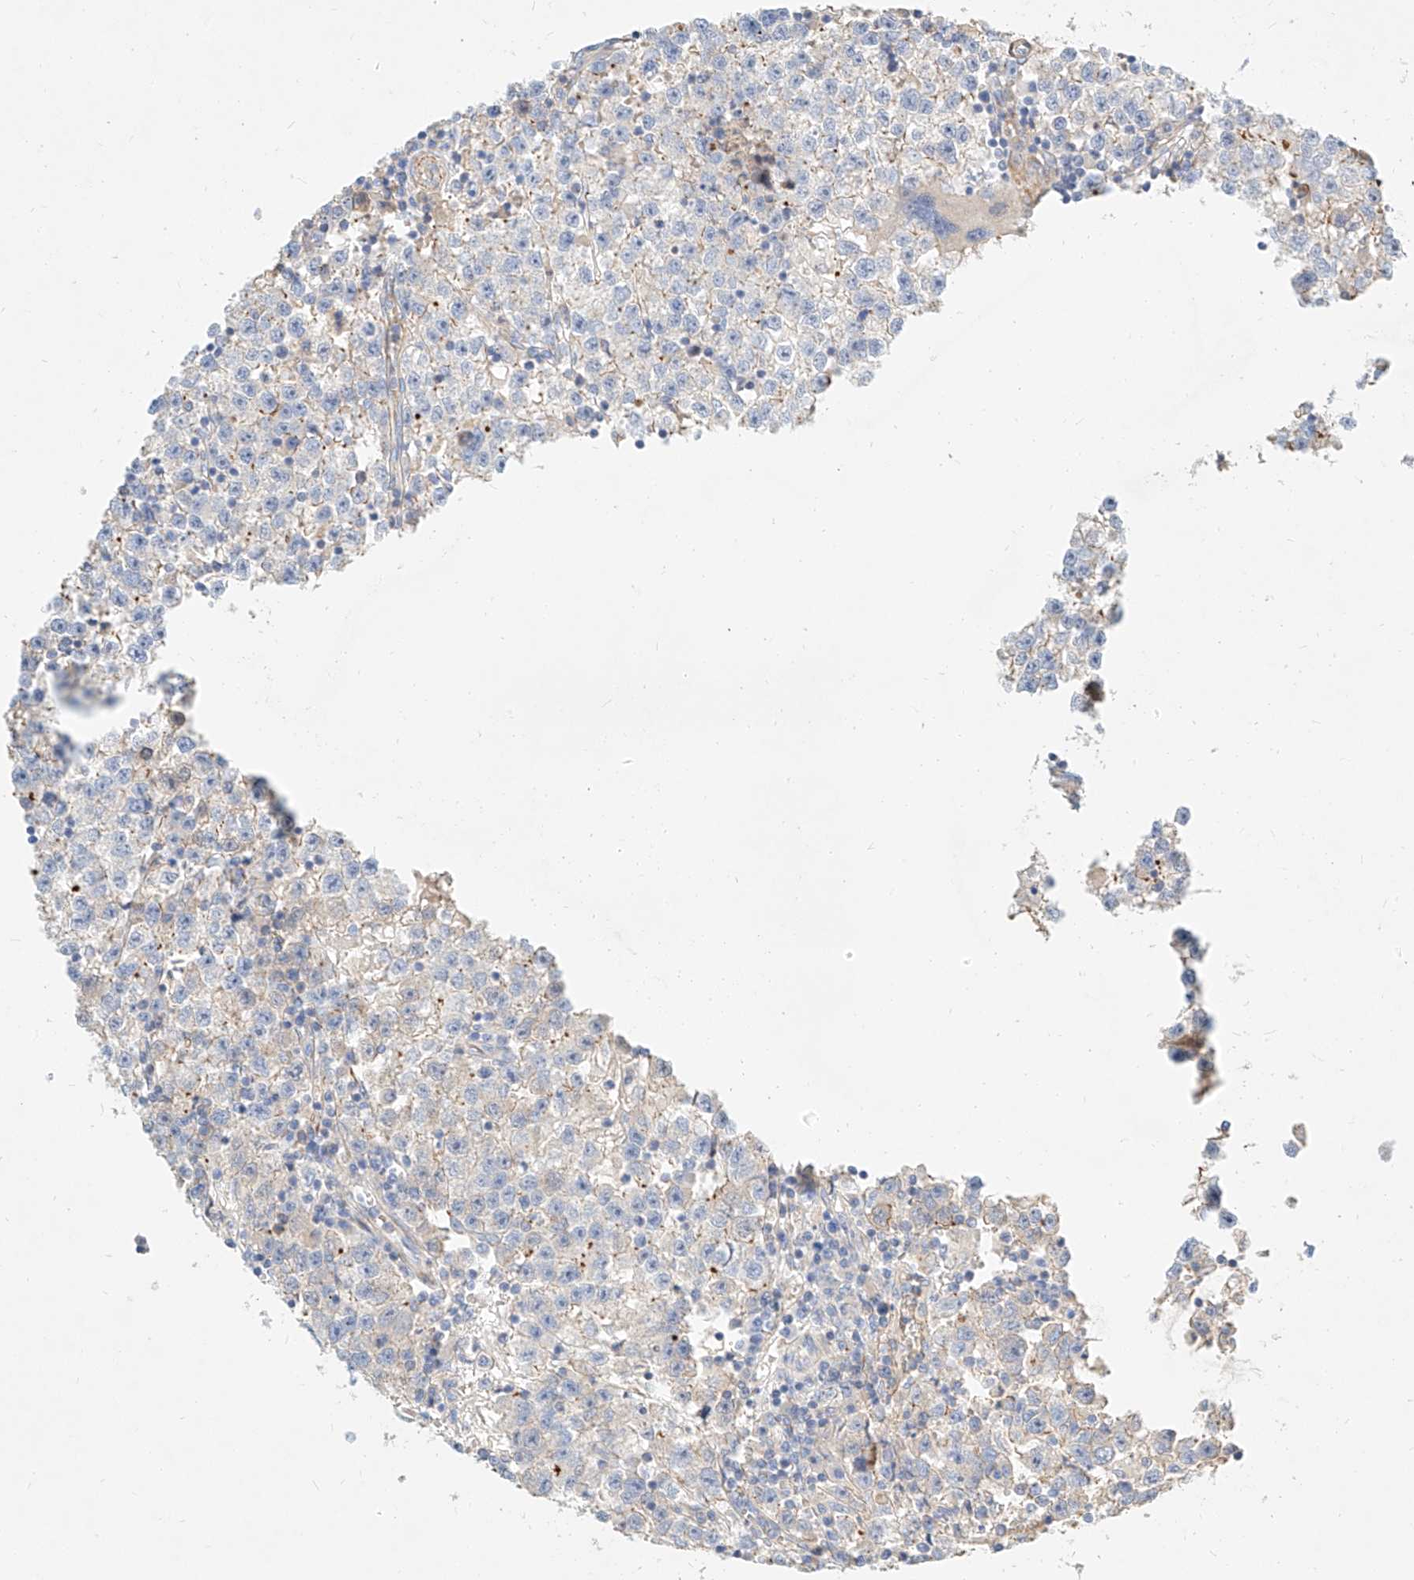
{"staining": {"intensity": "negative", "quantity": "none", "location": "none"}, "tissue": "testis cancer", "cell_type": "Tumor cells", "image_type": "cancer", "snomed": [{"axis": "morphology", "description": "Seminoma, NOS"}, {"axis": "topography", "description": "Testis"}], "caption": "Immunohistochemistry (IHC) of testis cancer (seminoma) shows no expression in tumor cells. (DAB immunohistochemistry visualized using brightfield microscopy, high magnification).", "gene": "KCNH5", "patient": {"sex": "male", "age": 22}}